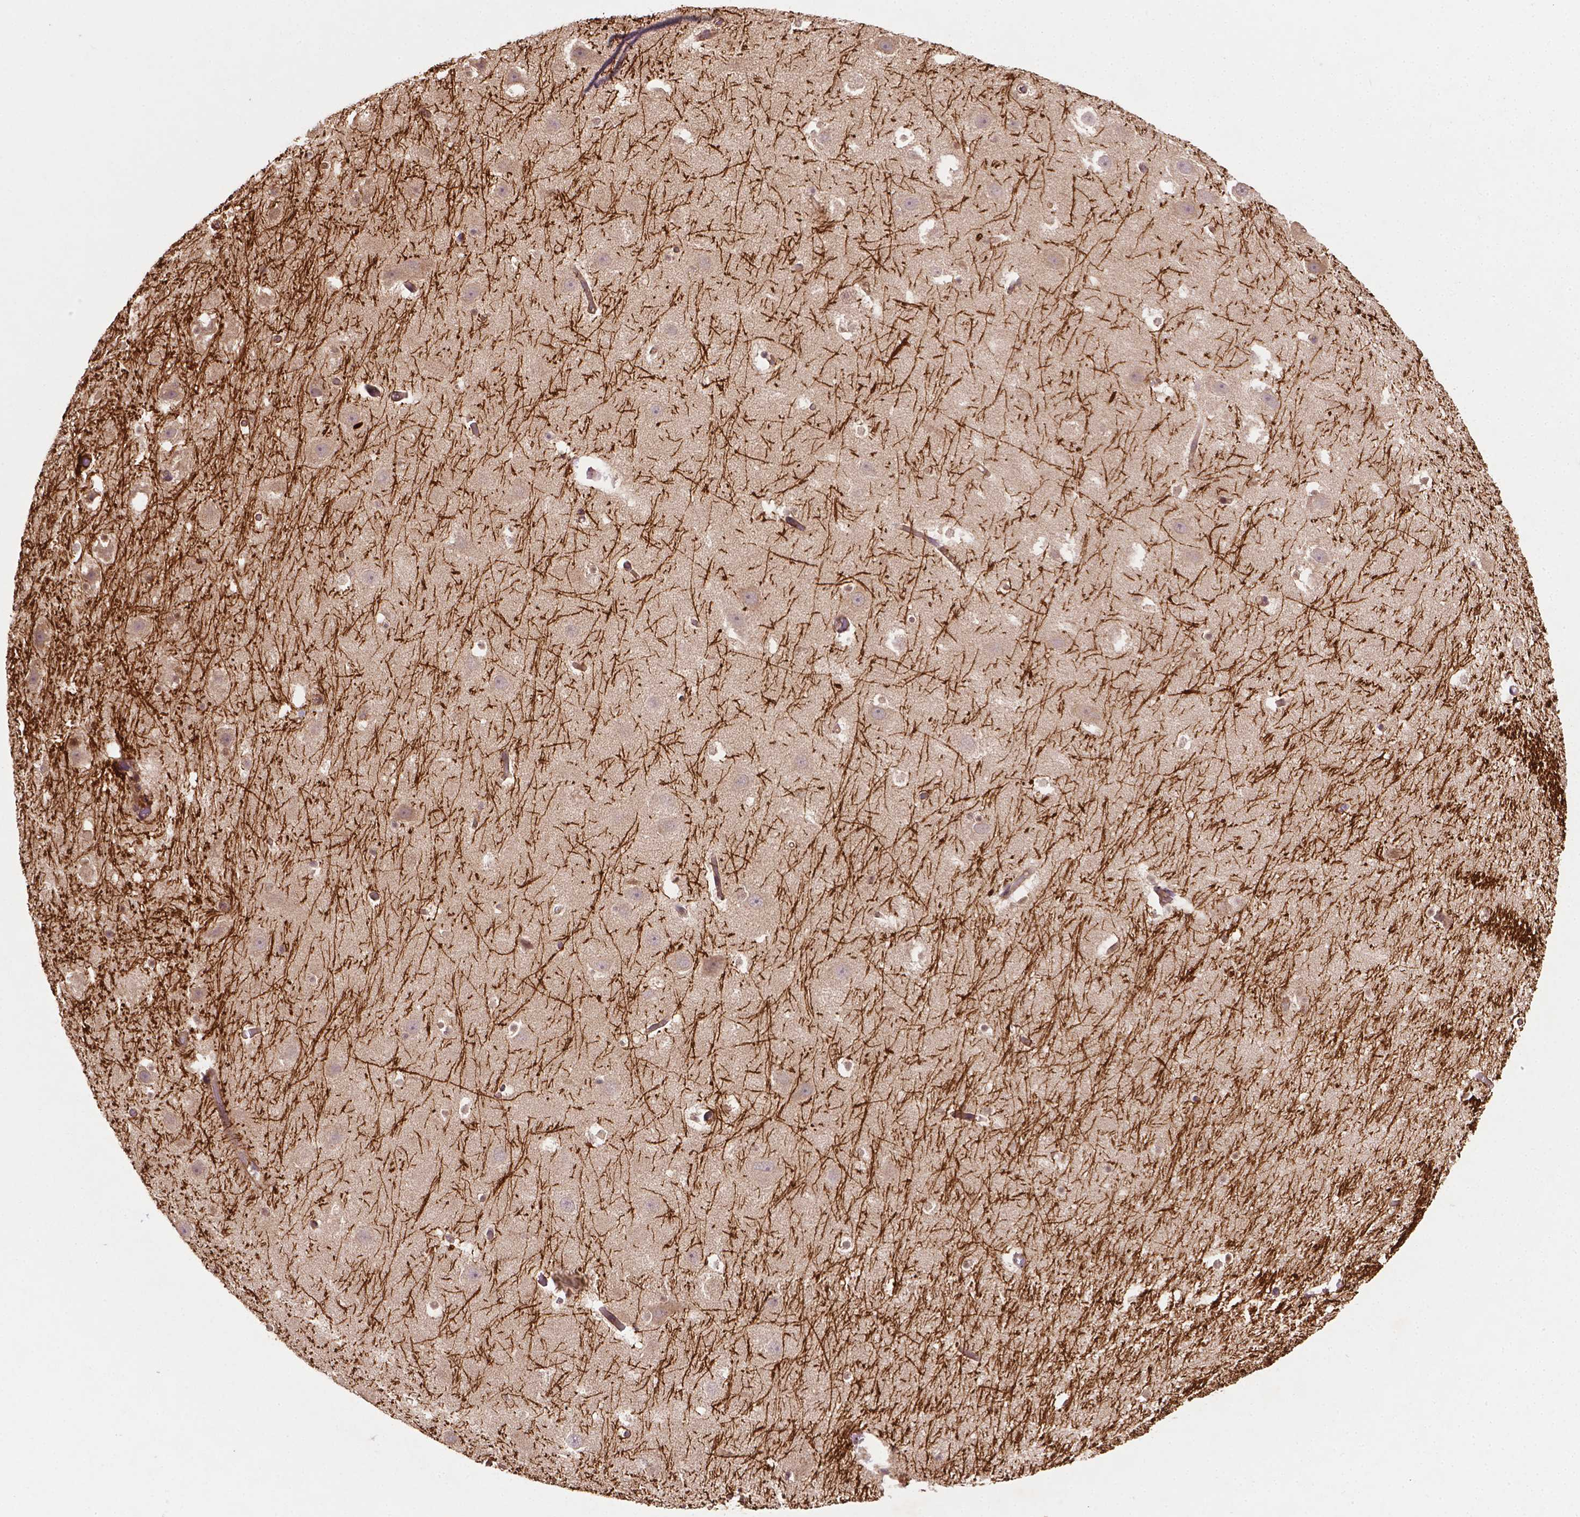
{"staining": {"intensity": "moderate", "quantity": "<25%", "location": "nuclear"}, "tissue": "hippocampus", "cell_type": "Glial cells", "image_type": "normal", "snomed": [{"axis": "morphology", "description": "Normal tissue, NOS"}, {"axis": "topography", "description": "Hippocampus"}], "caption": "IHC micrograph of unremarkable hippocampus: human hippocampus stained using immunohistochemistry displays low levels of moderate protein expression localized specifically in the nuclear of glial cells, appearing as a nuclear brown color.", "gene": "ZMYND19", "patient": {"sex": "male", "age": 26}}